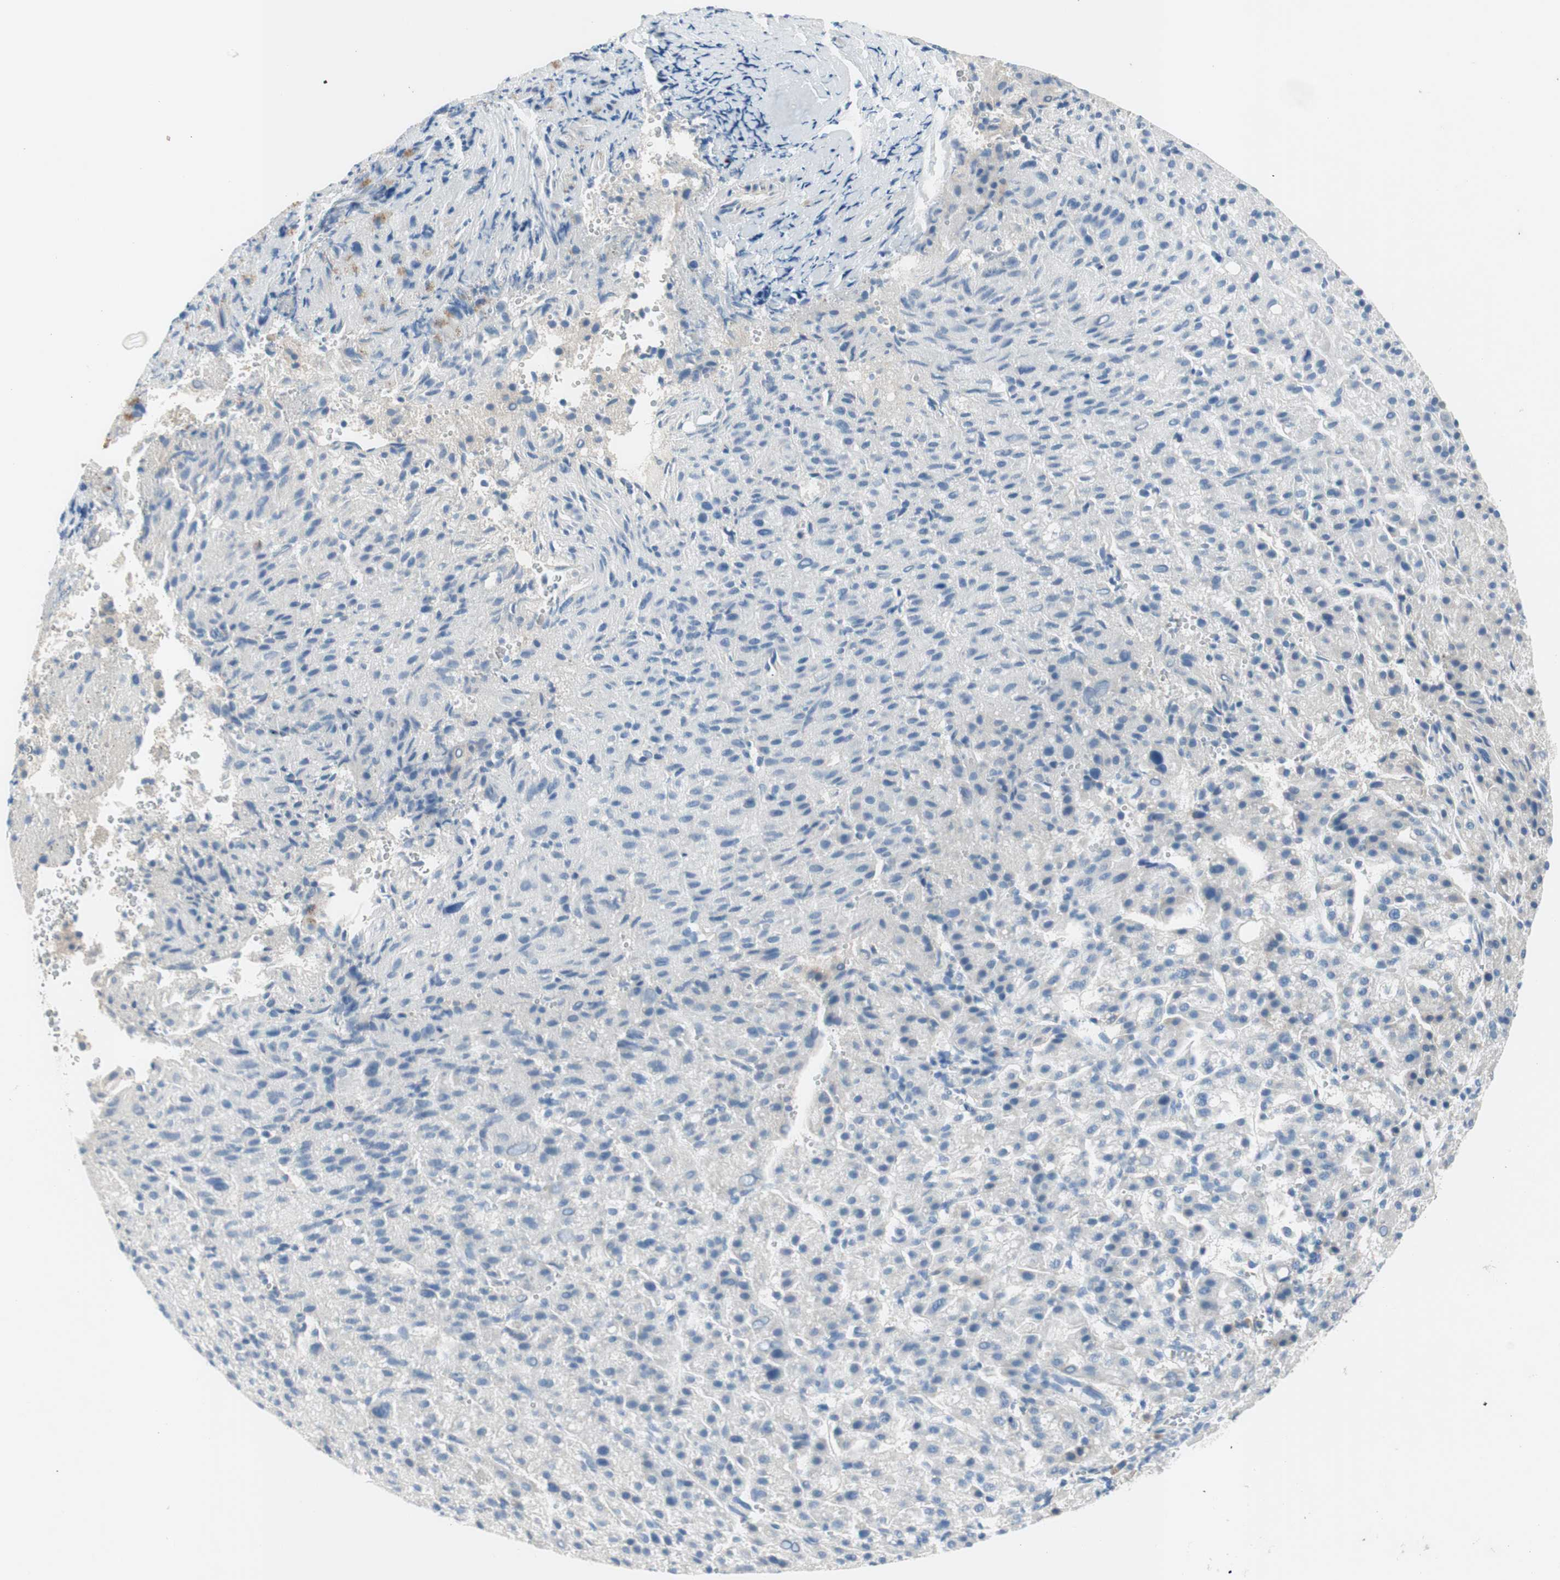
{"staining": {"intensity": "negative", "quantity": "none", "location": "none"}, "tissue": "liver cancer", "cell_type": "Tumor cells", "image_type": "cancer", "snomed": [{"axis": "morphology", "description": "Carcinoma, Hepatocellular, NOS"}, {"axis": "topography", "description": "Liver"}], "caption": "Tumor cells show no significant protein staining in hepatocellular carcinoma (liver).", "gene": "FDFT1", "patient": {"sex": "female", "age": 58}}